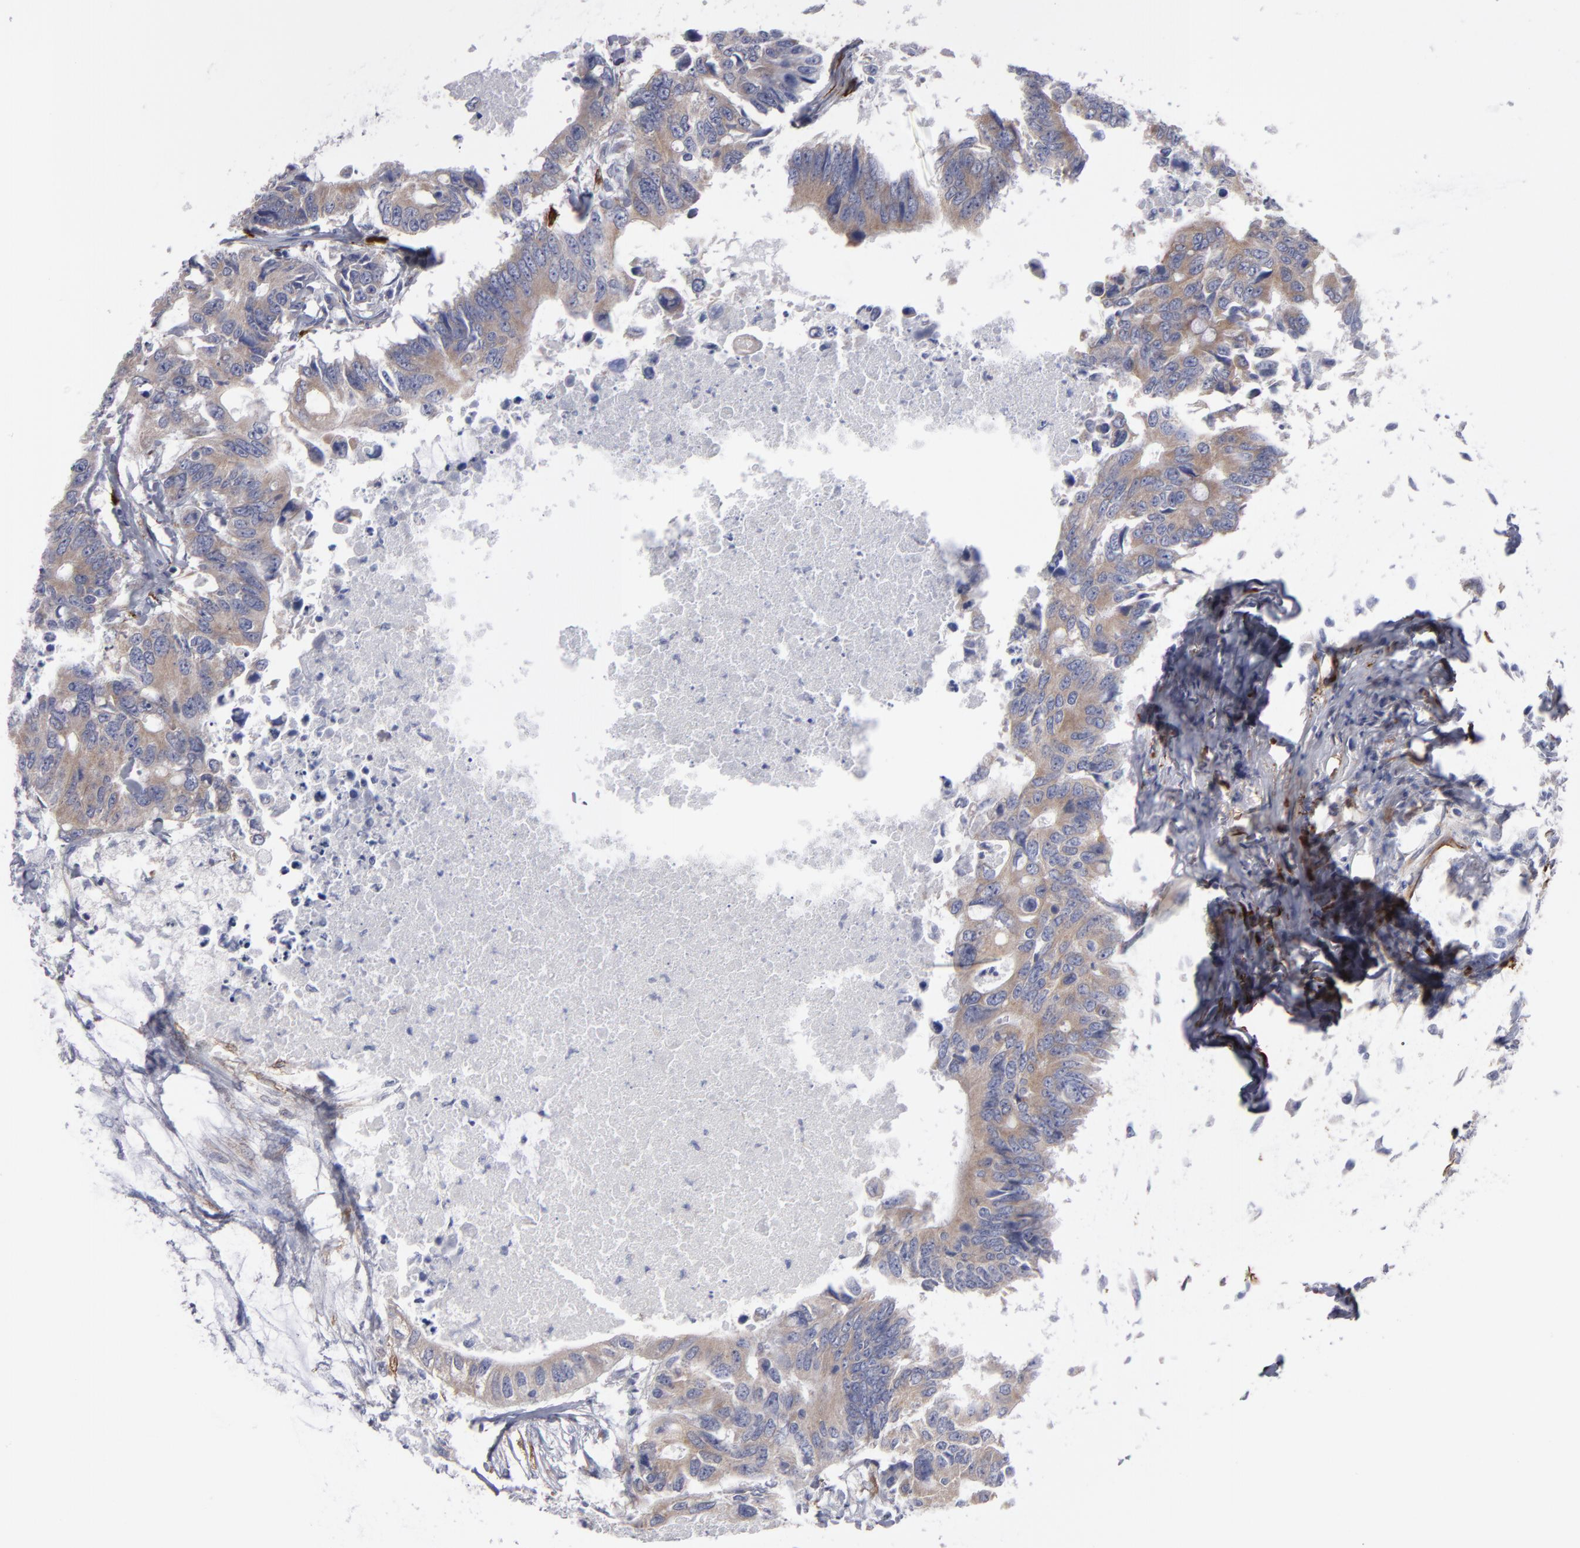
{"staining": {"intensity": "weak", "quantity": ">75%", "location": "cytoplasmic/membranous"}, "tissue": "colorectal cancer", "cell_type": "Tumor cells", "image_type": "cancer", "snomed": [{"axis": "morphology", "description": "Adenocarcinoma, NOS"}, {"axis": "topography", "description": "Colon"}], "caption": "Brown immunohistochemical staining in colorectal cancer shows weak cytoplasmic/membranous positivity in approximately >75% of tumor cells.", "gene": "SLMAP", "patient": {"sex": "male", "age": 71}}